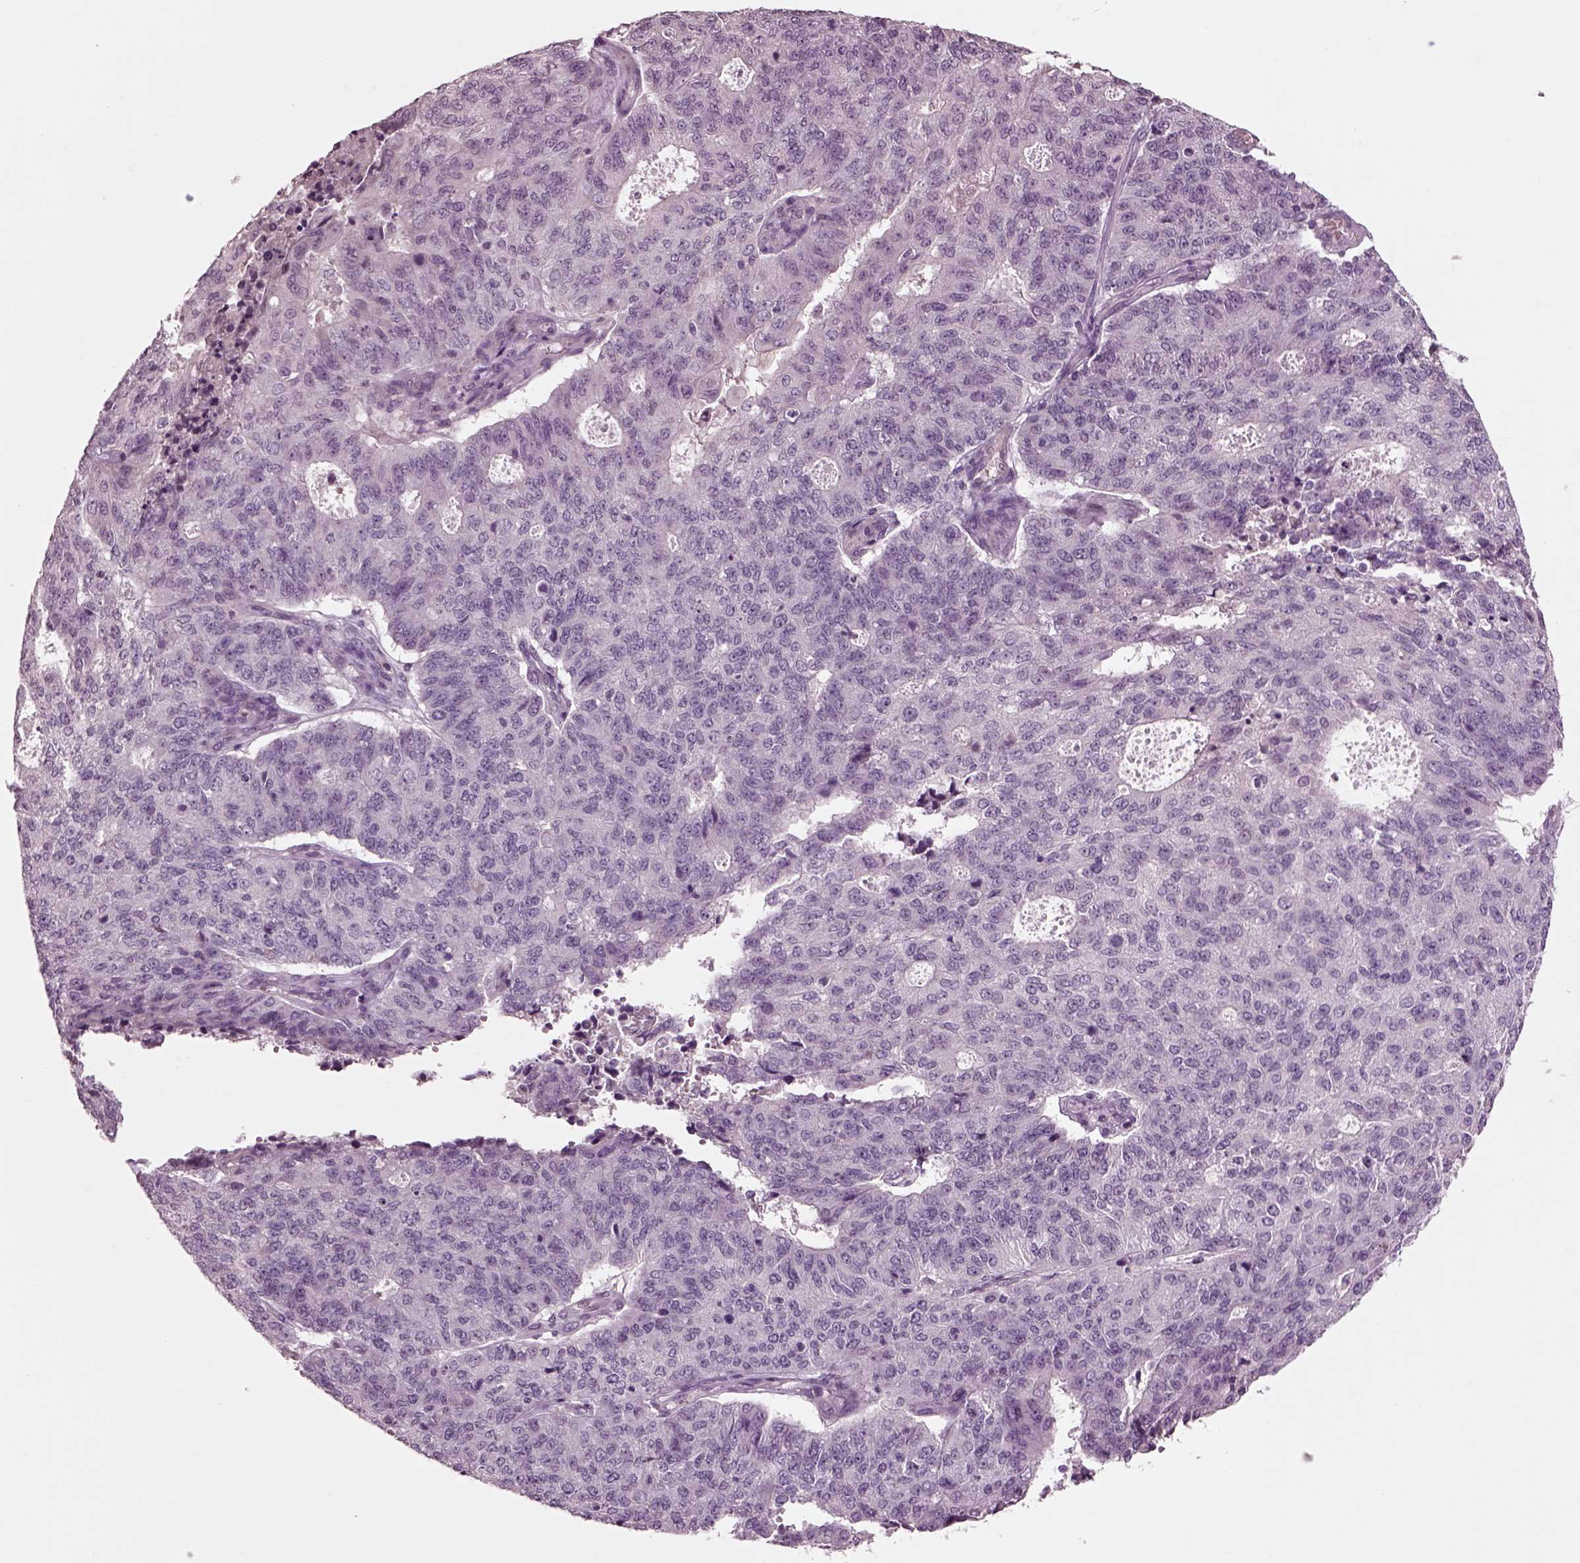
{"staining": {"intensity": "negative", "quantity": "none", "location": "none"}, "tissue": "endometrial cancer", "cell_type": "Tumor cells", "image_type": "cancer", "snomed": [{"axis": "morphology", "description": "Adenocarcinoma, NOS"}, {"axis": "topography", "description": "Endometrium"}], "caption": "Tumor cells show no significant expression in endometrial cancer.", "gene": "CHGB", "patient": {"sex": "female", "age": 82}}